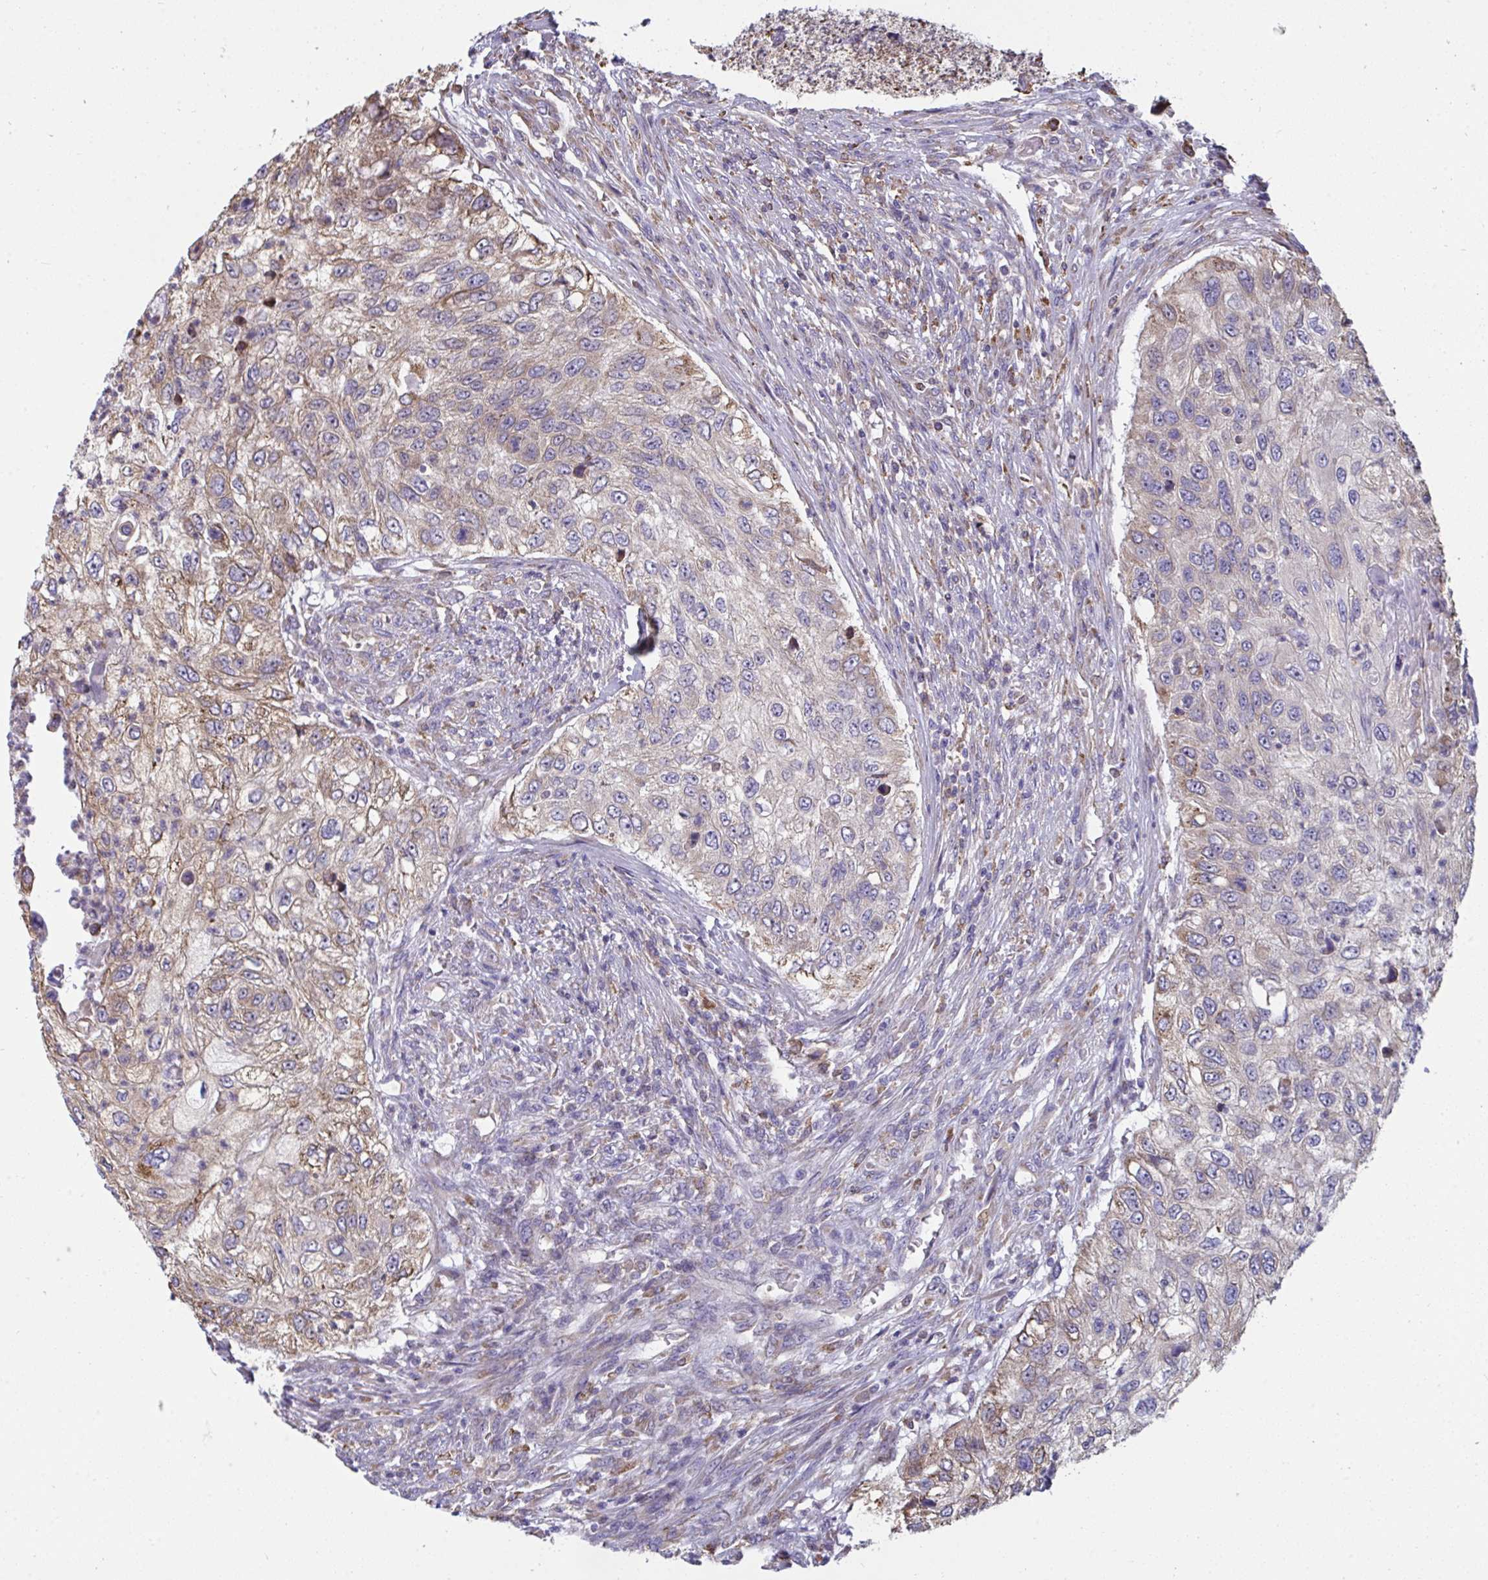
{"staining": {"intensity": "weak", "quantity": "<25%", "location": "cytoplasmic/membranous"}, "tissue": "urothelial cancer", "cell_type": "Tumor cells", "image_type": "cancer", "snomed": [{"axis": "morphology", "description": "Urothelial carcinoma, High grade"}, {"axis": "topography", "description": "Urinary bladder"}], "caption": "This micrograph is of high-grade urothelial carcinoma stained with immunohistochemistry (IHC) to label a protein in brown with the nuclei are counter-stained blue. There is no positivity in tumor cells.", "gene": "MYMK", "patient": {"sex": "female", "age": 60}}